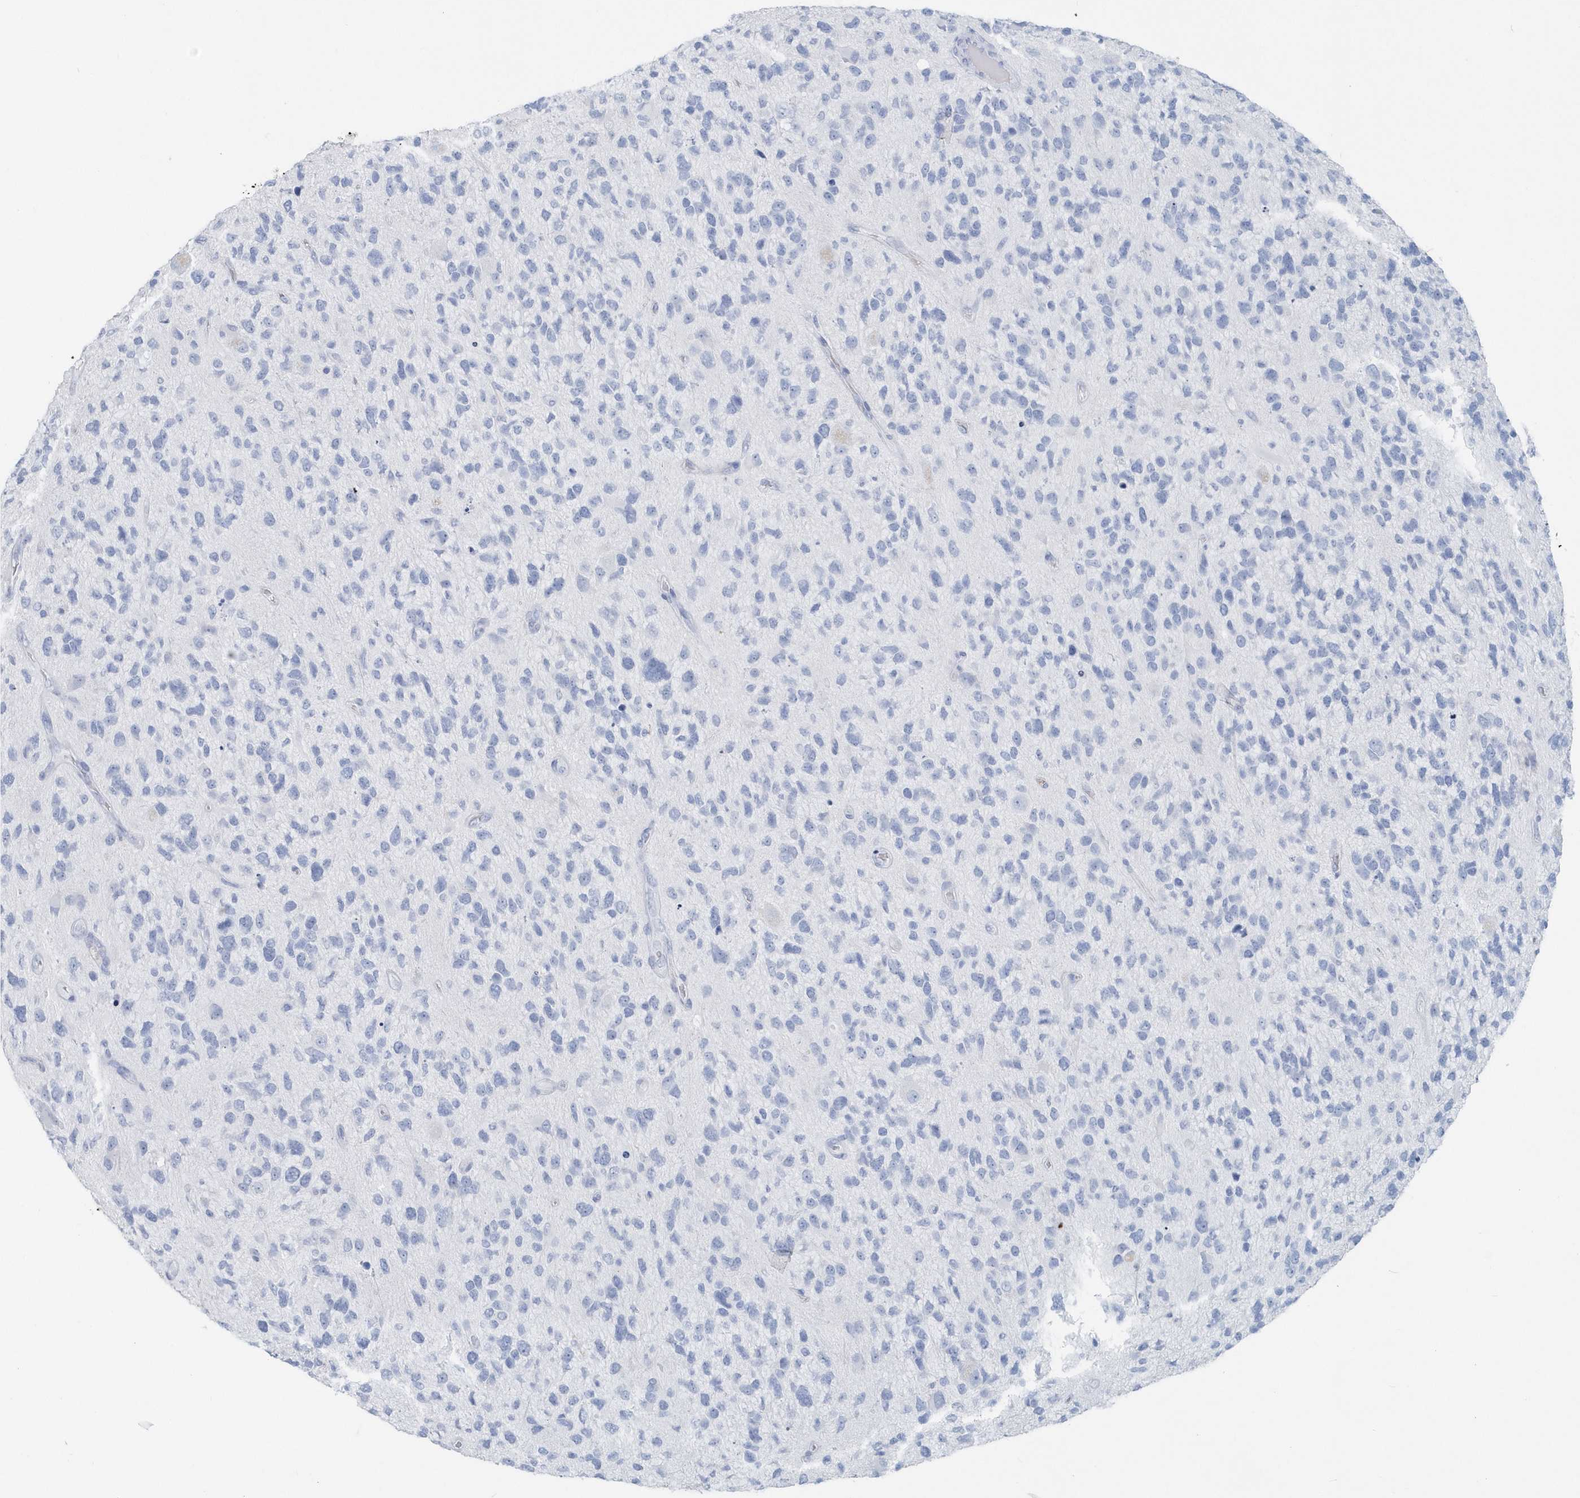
{"staining": {"intensity": "negative", "quantity": "none", "location": "none"}, "tissue": "glioma", "cell_type": "Tumor cells", "image_type": "cancer", "snomed": [{"axis": "morphology", "description": "Glioma, malignant, High grade"}, {"axis": "topography", "description": "Brain"}], "caption": "High power microscopy histopathology image of an immunohistochemistry (IHC) photomicrograph of glioma, revealing no significant positivity in tumor cells.", "gene": "JCHAIN", "patient": {"sex": "female", "age": 58}}